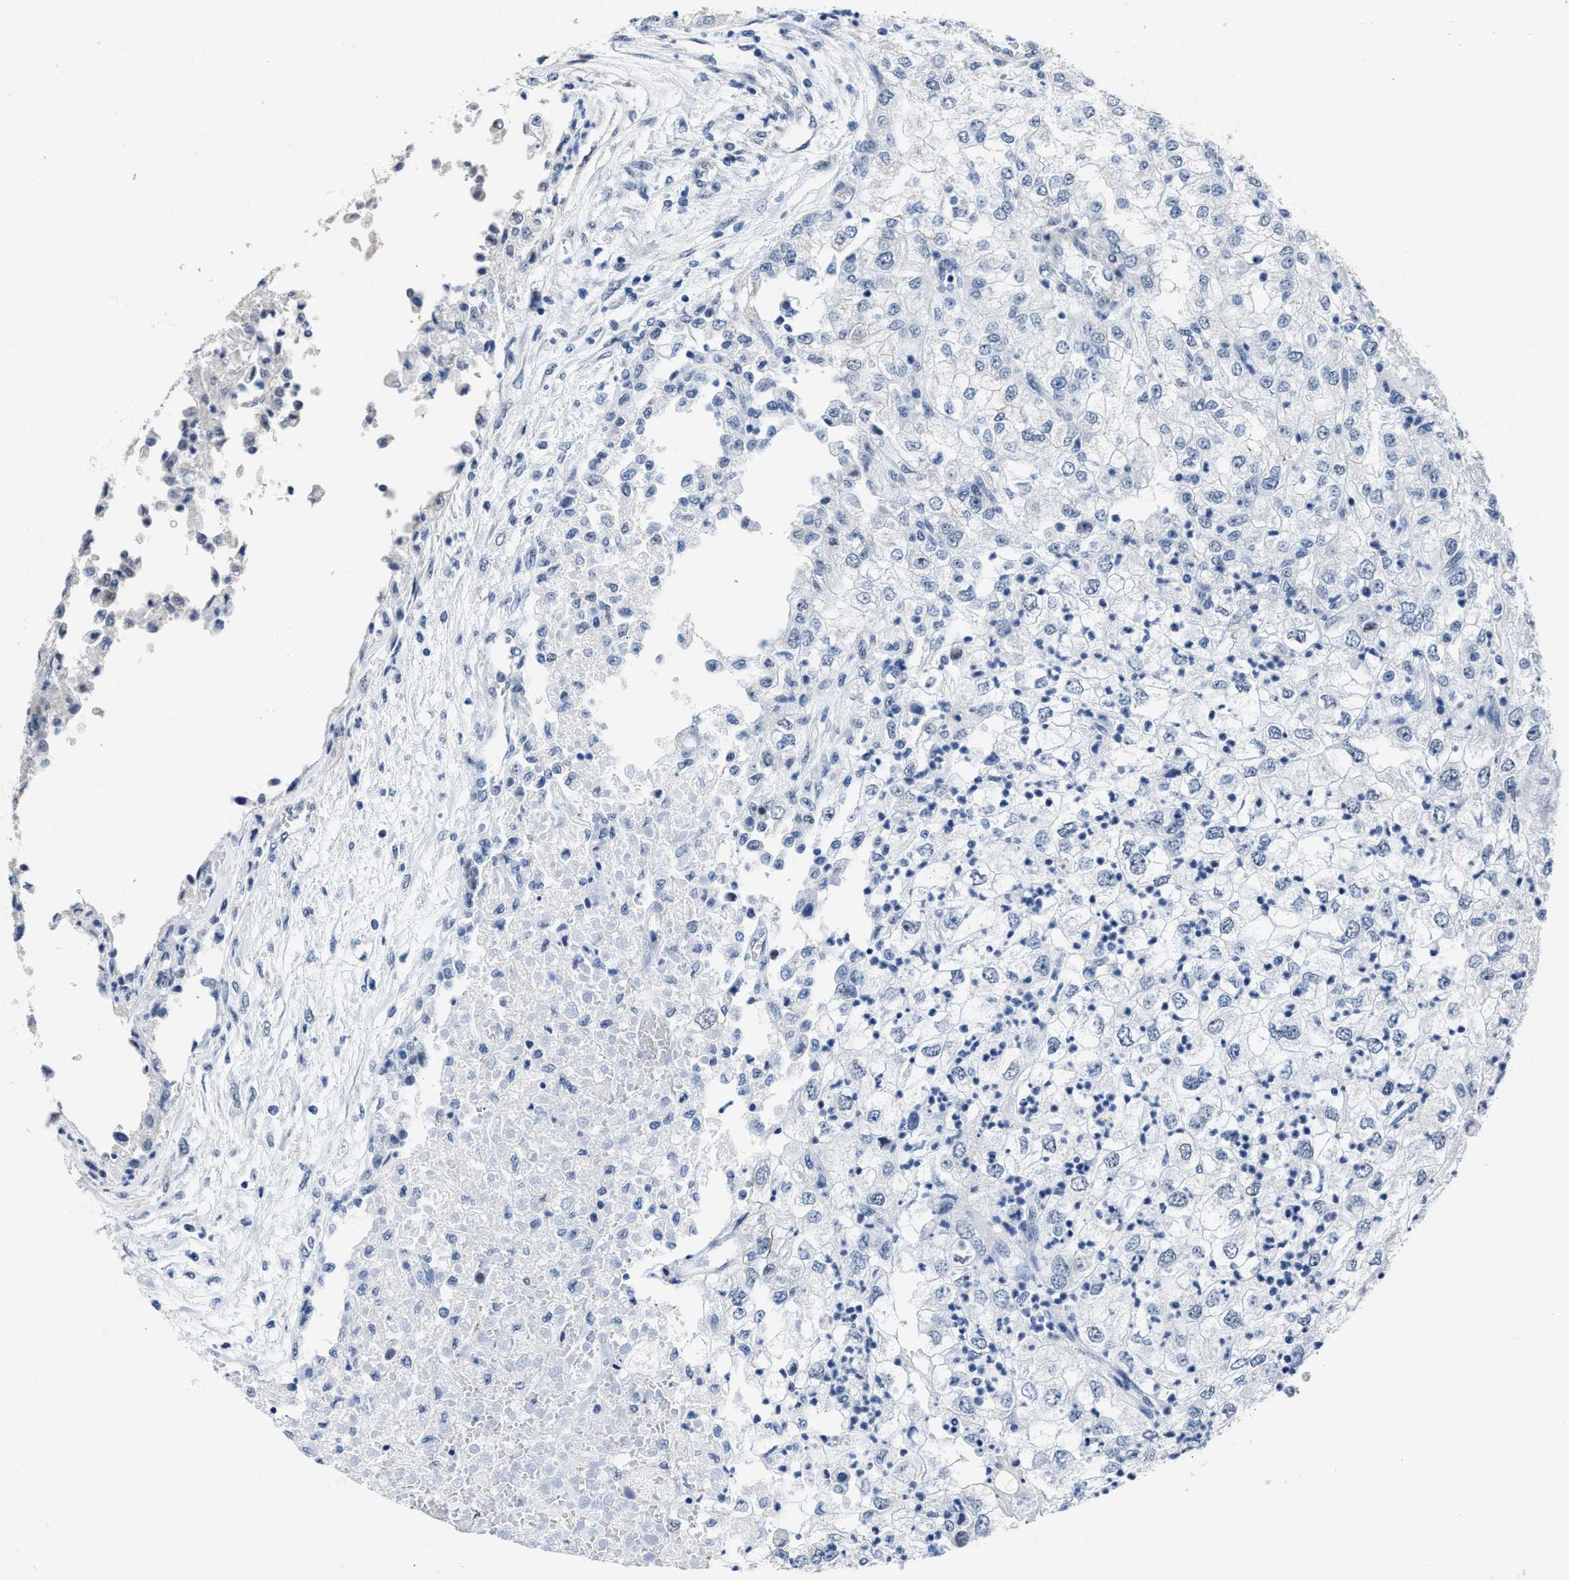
{"staining": {"intensity": "negative", "quantity": "none", "location": "none"}, "tissue": "renal cancer", "cell_type": "Tumor cells", "image_type": "cancer", "snomed": [{"axis": "morphology", "description": "Adenocarcinoma, NOS"}, {"axis": "topography", "description": "Kidney"}], "caption": "A high-resolution image shows immunohistochemistry staining of adenocarcinoma (renal), which shows no significant expression in tumor cells. (DAB immunohistochemistry, high magnification).", "gene": "ID3", "patient": {"sex": "female", "age": 54}}